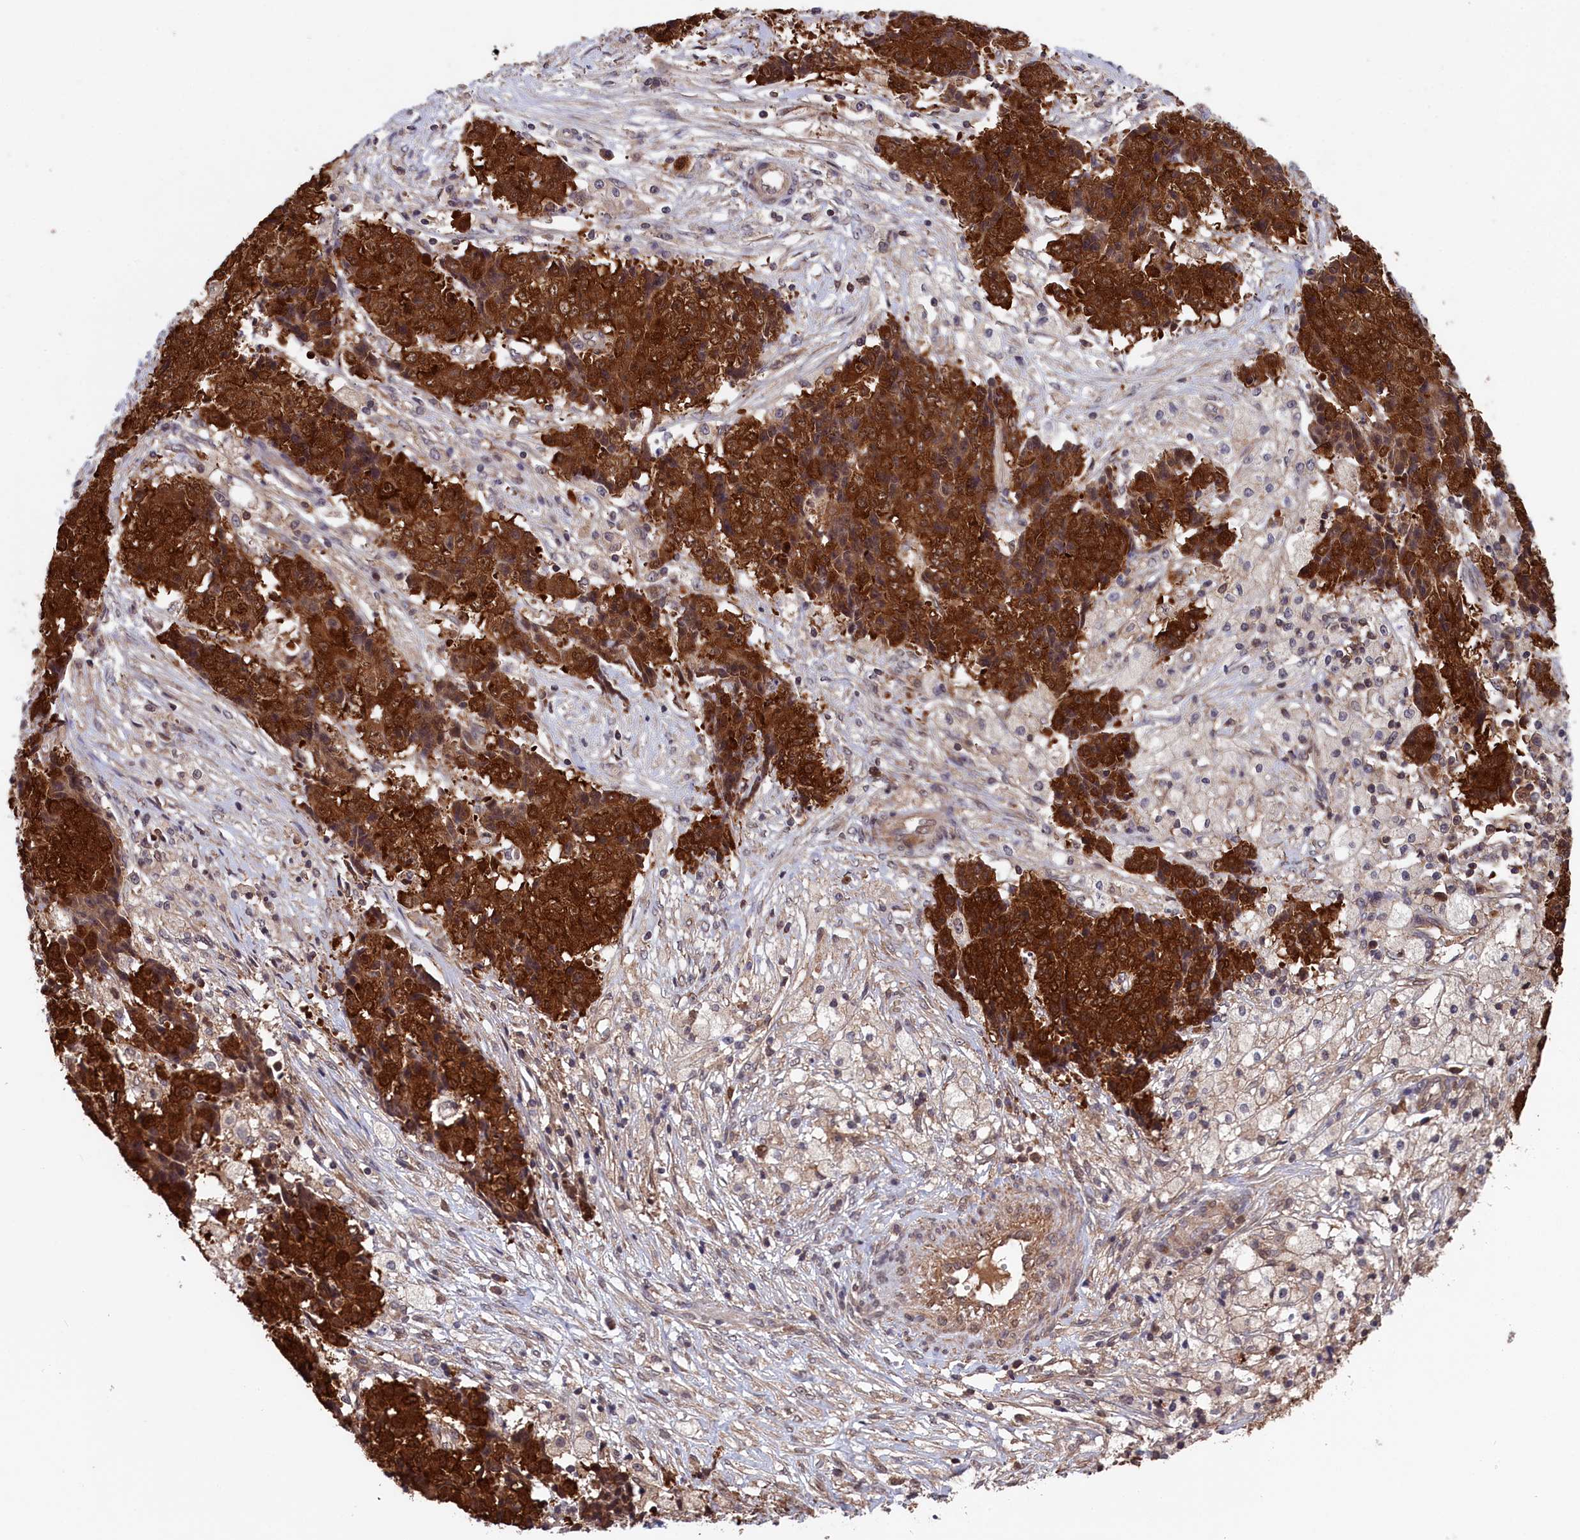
{"staining": {"intensity": "strong", "quantity": ">75%", "location": "cytoplasmic/membranous"}, "tissue": "ovarian cancer", "cell_type": "Tumor cells", "image_type": "cancer", "snomed": [{"axis": "morphology", "description": "Carcinoma, endometroid"}, {"axis": "topography", "description": "Ovary"}], "caption": "Immunohistochemical staining of human ovarian endometroid carcinoma shows strong cytoplasmic/membranous protein expression in about >75% of tumor cells.", "gene": "JPT2", "patient": {"sex": "female", "age": 42}}